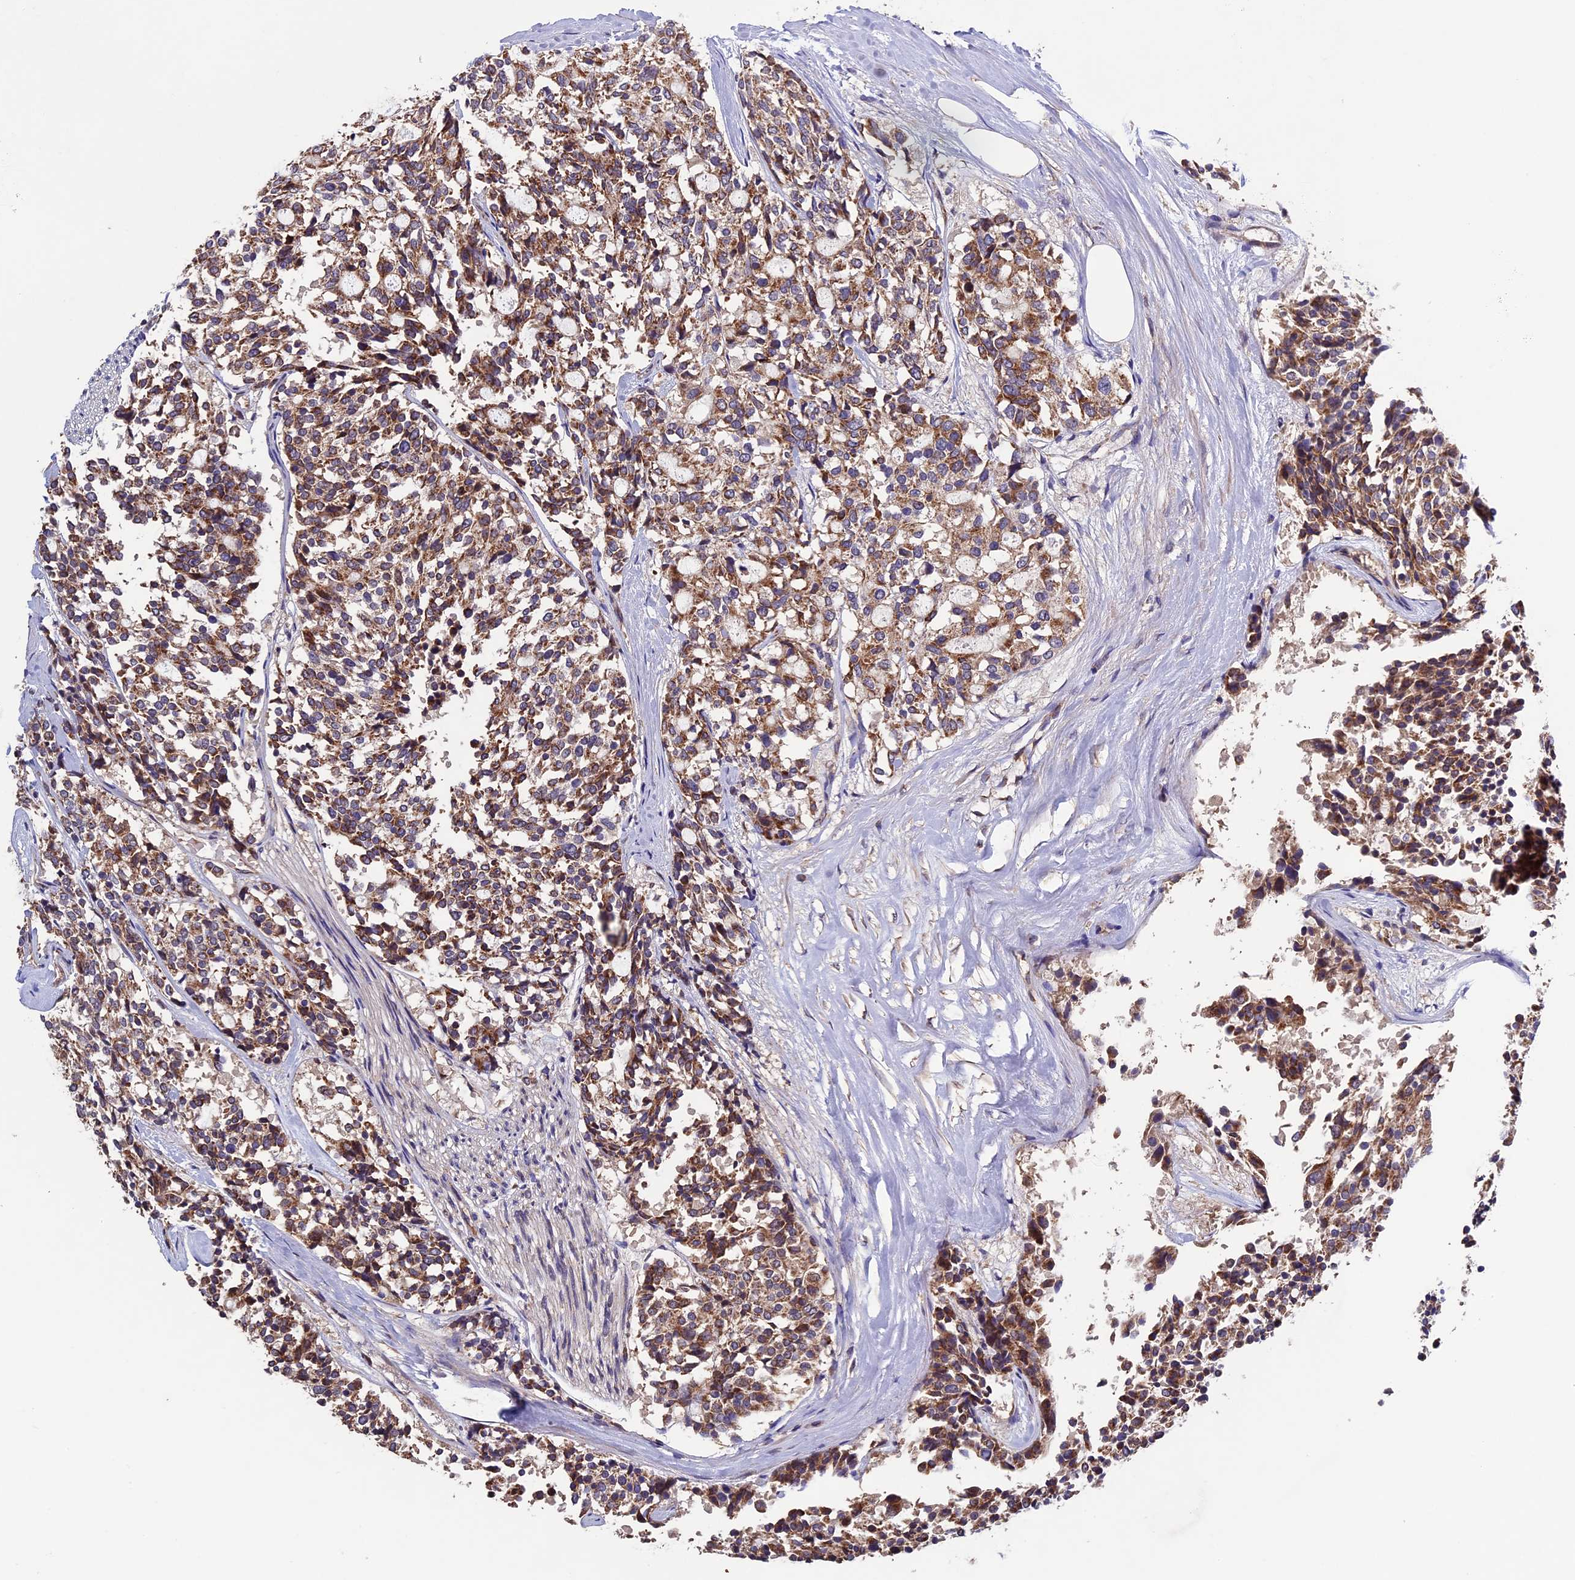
{"staining": {"intensity": "moderate", "quantity": ">75%", "location": "cytoplasmic/membranous"}, "tissue": "carcinoid", "cell_type": "Tumor cells", "image_type": "cancer", "snomed": [{"axis": "morphology", "description": "Carcinoid, malignant, NOS"}, {"axis": "topography", "description": "Pancreas"}], "caption": "Human malignant carcinoid stained with a protein marker exhibits moderate staining in tumor cells.", "gene": "RNF17", "patient": {"sex": "female", "age": 54}}